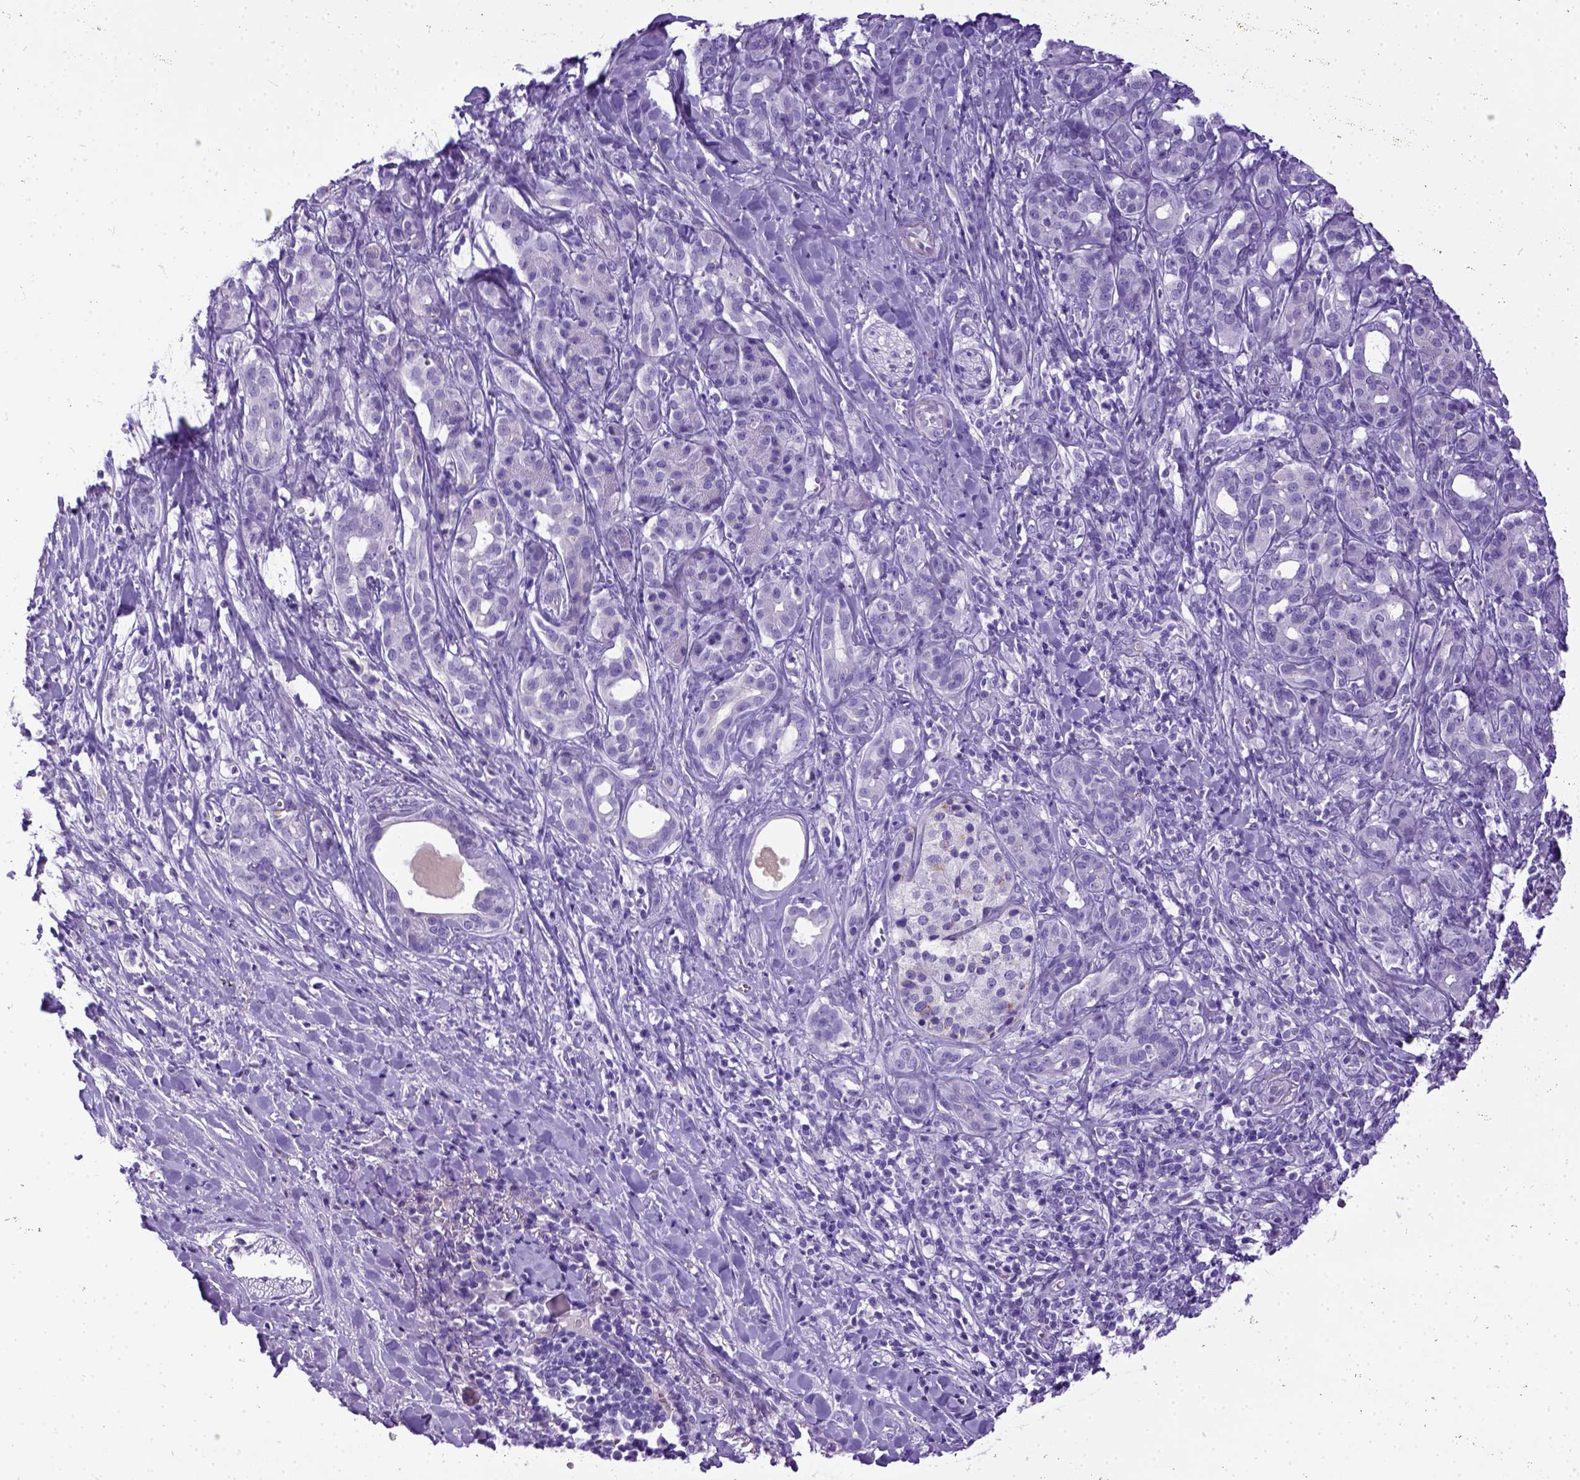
{"staining": {"intensity": "negative", "quantity": "none", "location": "none"}, "tissue": "pancreatic cancer", "cell_type": "Tumor cells", "image_type": "cancer", "snomed": [{"axis": "morphology", "description": "Adenocarcinoma, NOS"}, {"axis": "topography", "description": "Pancreas"}], "caption": "The photomicrograph displays no significant expression in tumor cells of pancreatic cancer.", "gene": "IGF2", "patient": {"sex": "male", "age": 61}}